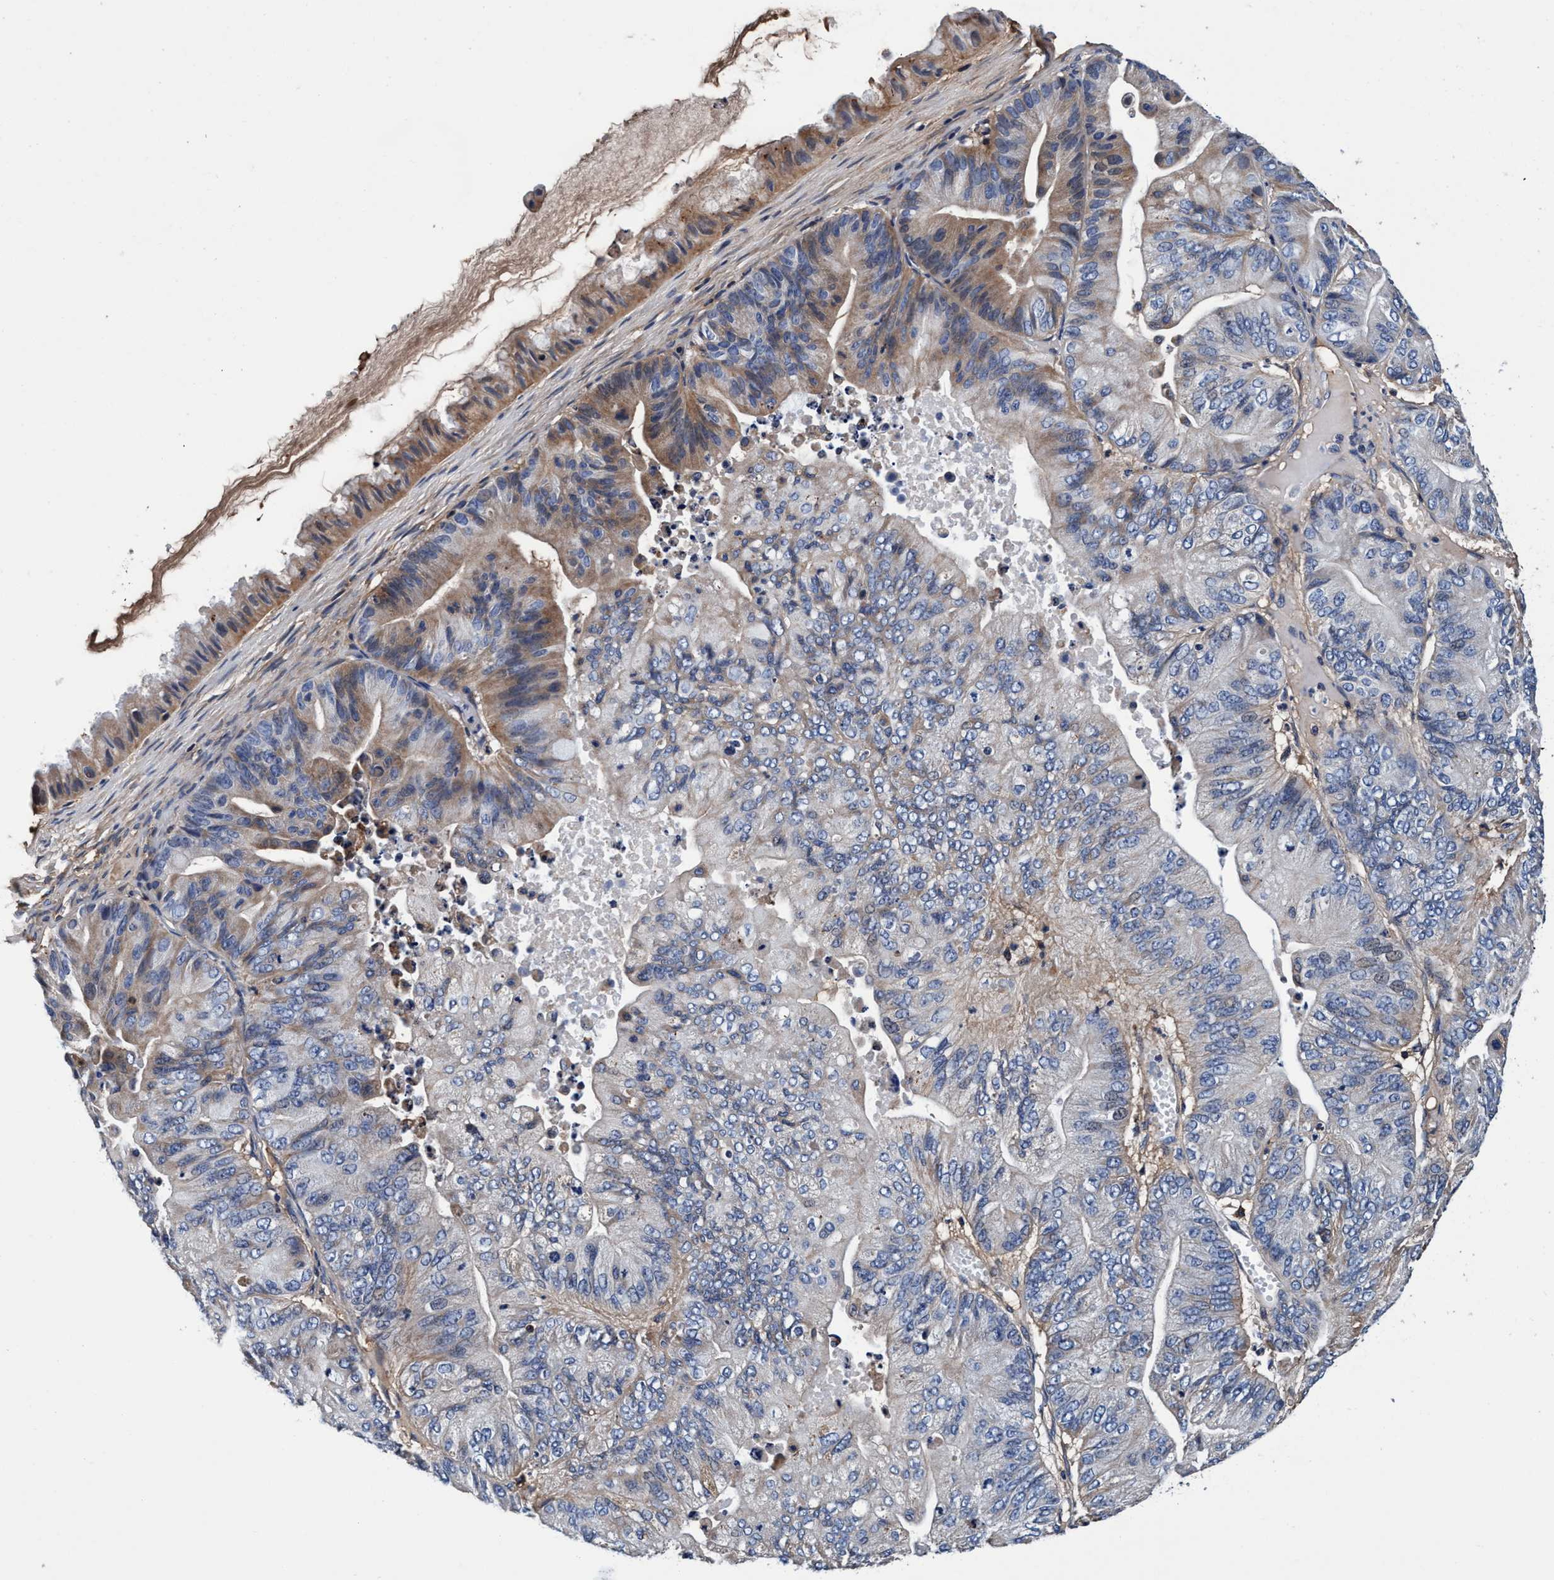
{"staining": {"intensity": "moderate", "quantity": "25%-75%", "location": "cytoplasmic/membranous"}, "tissue": "ovarian cancer", "cell_type": "Tumor cells", "image_type": "cancer", "snomed": [{"axis": "morphology", "description": "Cystadenocarcinoma, mucinous, NOS"}, {"axis": "topography", "description": "Ovary"}], "caption": "Human ovarian cancer stained with a protein marker displays moderate staining in tumor cells.", "gene": "RNF208", "patient": {"sex": "female", "age": 61}}